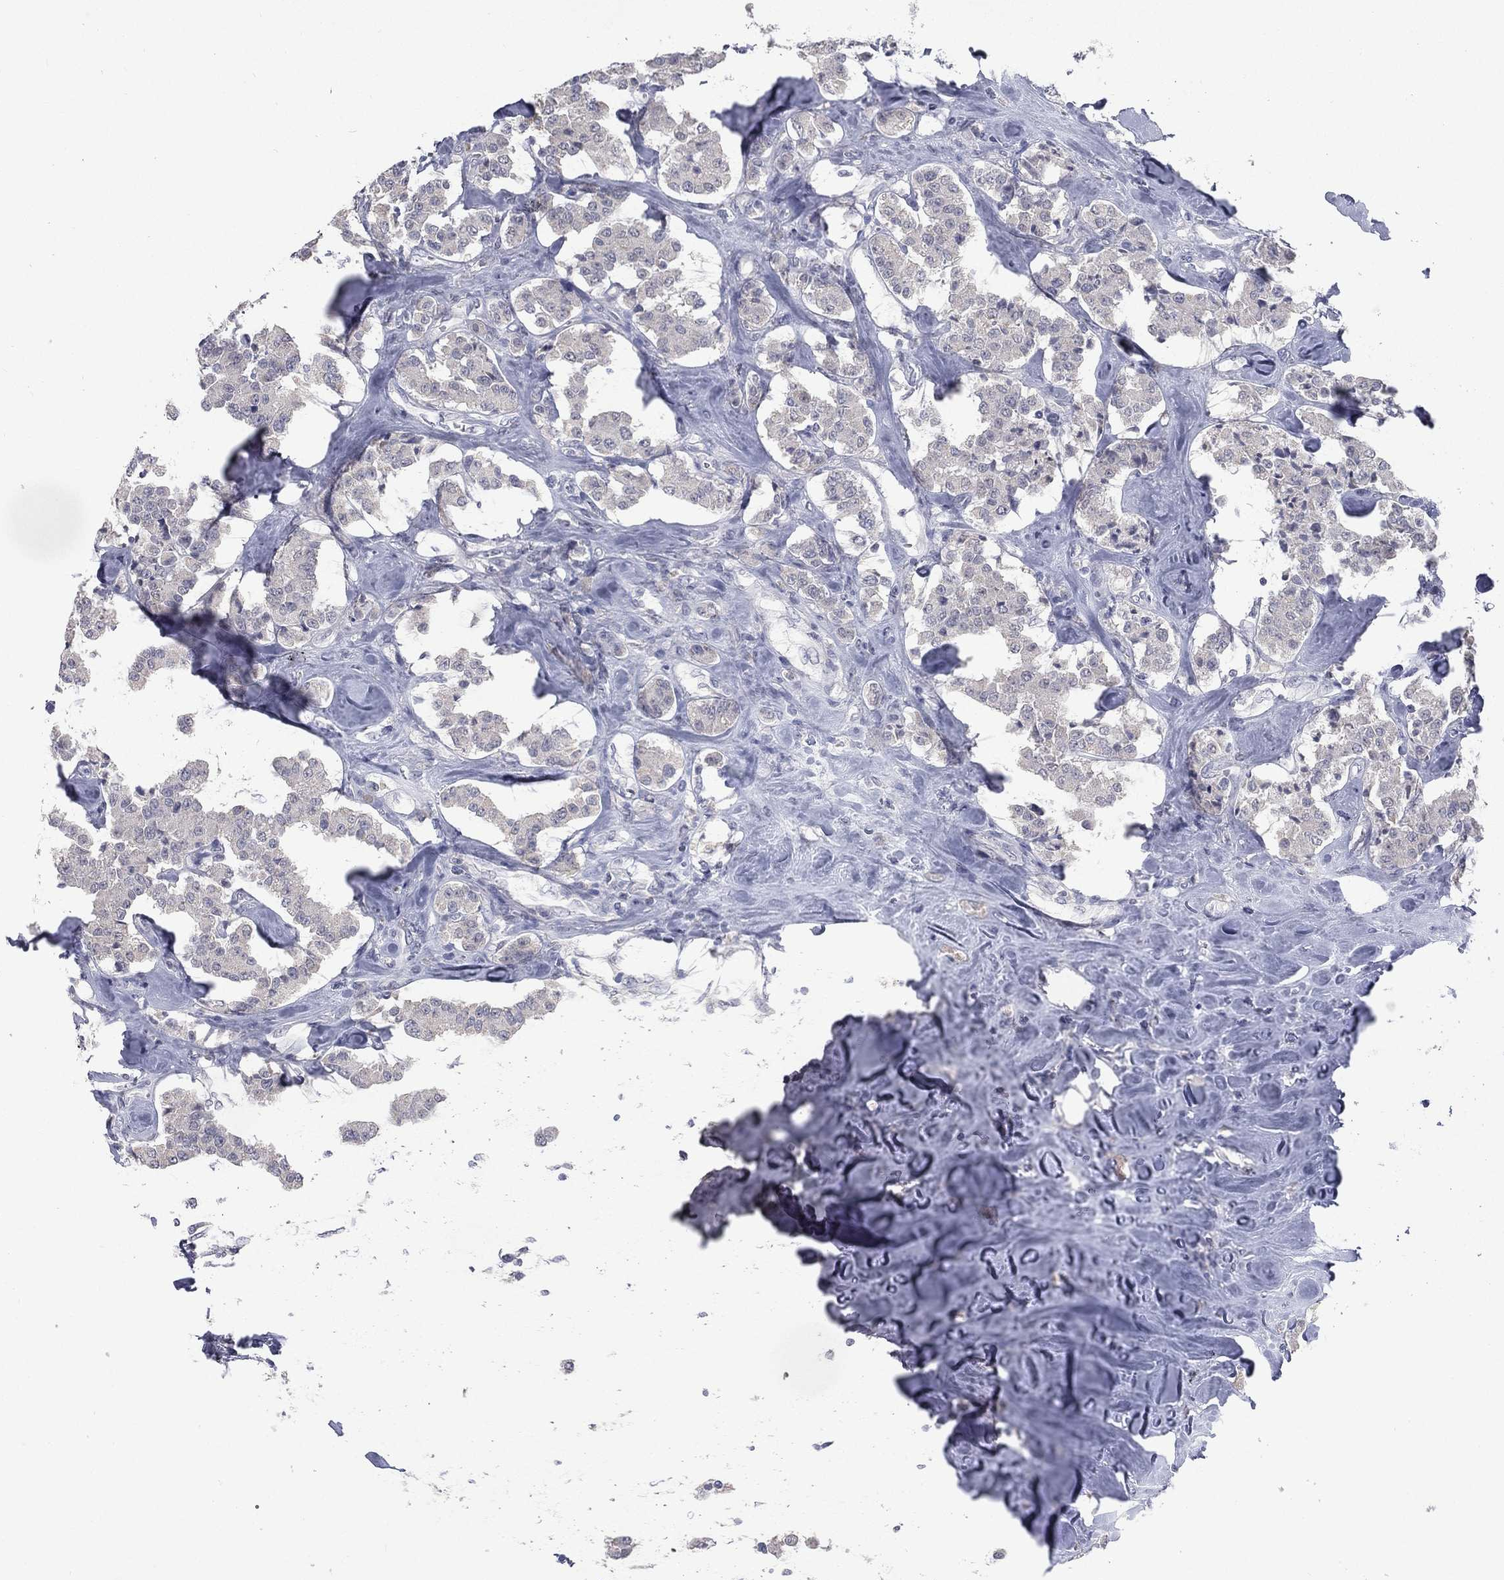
{"staining": {"intensity": "negative", "quantity": "none", "location": "none"}, "tissue": "carcinoid", "cell_type": "Tumor cells", "image_type": "cancer", "snomed": [{"axis": "morphology", "description": "Carcinoid, malignant, NOS"}, {"axis": "topography", "description": "Pancreas"}], "caption": "Photomicrograph shows no protein positivity in tumor cells of carcinoid (malignant) tissue.", "gene": "DMKN", "patient": {"sex": "male", "age": 41}}